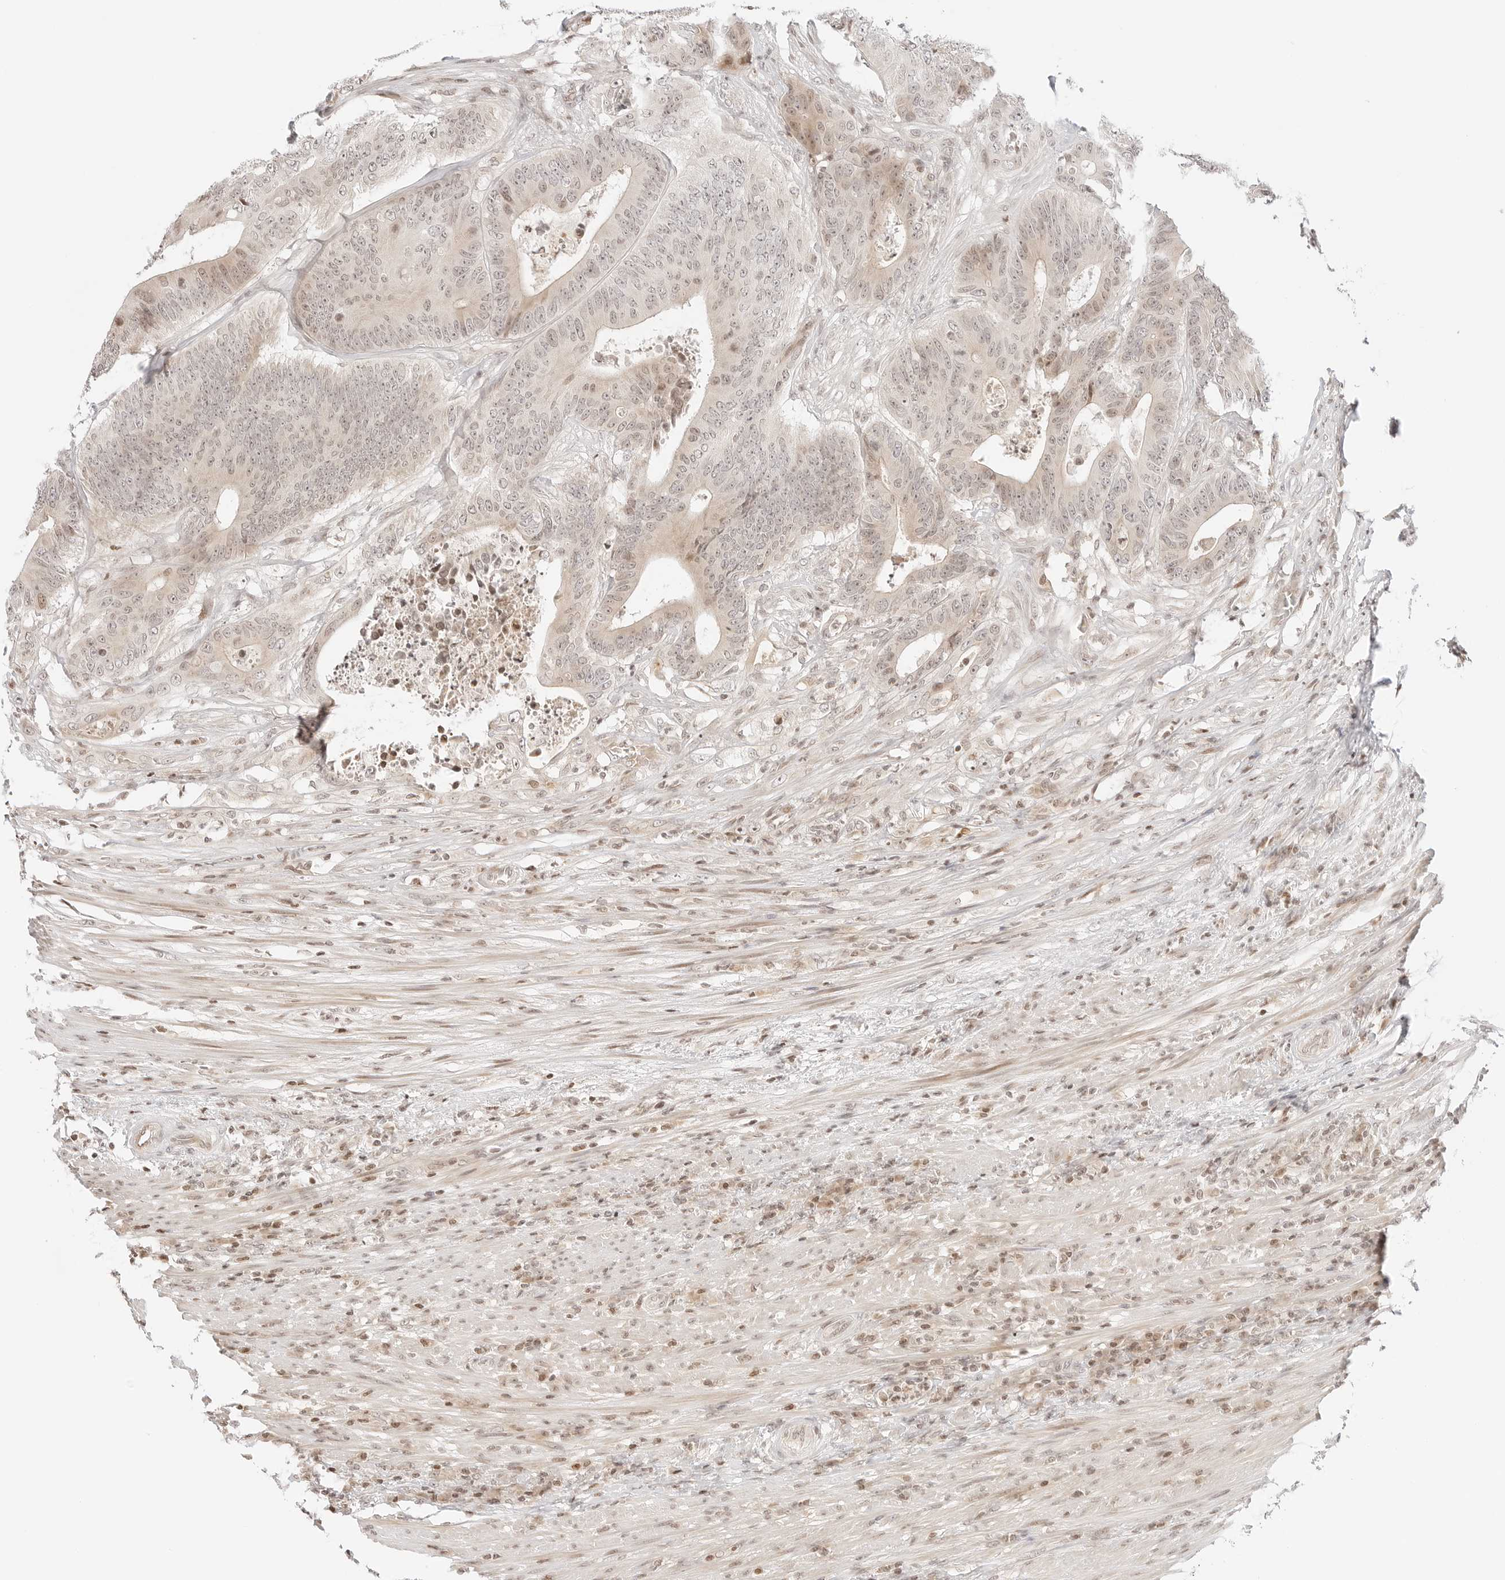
{"staining": {"intensity": "weak", "quantity": "25%-75%", "location": "cytoplasmic/membranous,nuclear"}, "tissue": "colorectal cancer", "cell_type": "Tumor cells", "image_type": "cancer", "snomed": [{"axis": "morphology", "description": "Adenocarcinoma, NOS"}, {"axis": "topography", "description": "Colon"}], "caption": "Brown immunohistochemical staining in colorectal cancer shows weak cytoplasmic/membranous and nuclear staining in approximately 25%-75% of tumor cells. The protein of interest is stained brown, and the nuclei are stained in blue (DAB (3,3'-diaminobenzidine) IHC with brightfield microscopy, high magnification).", "gene": "RPS6KL1", "patient": {"sex": "male", "age": 83}}